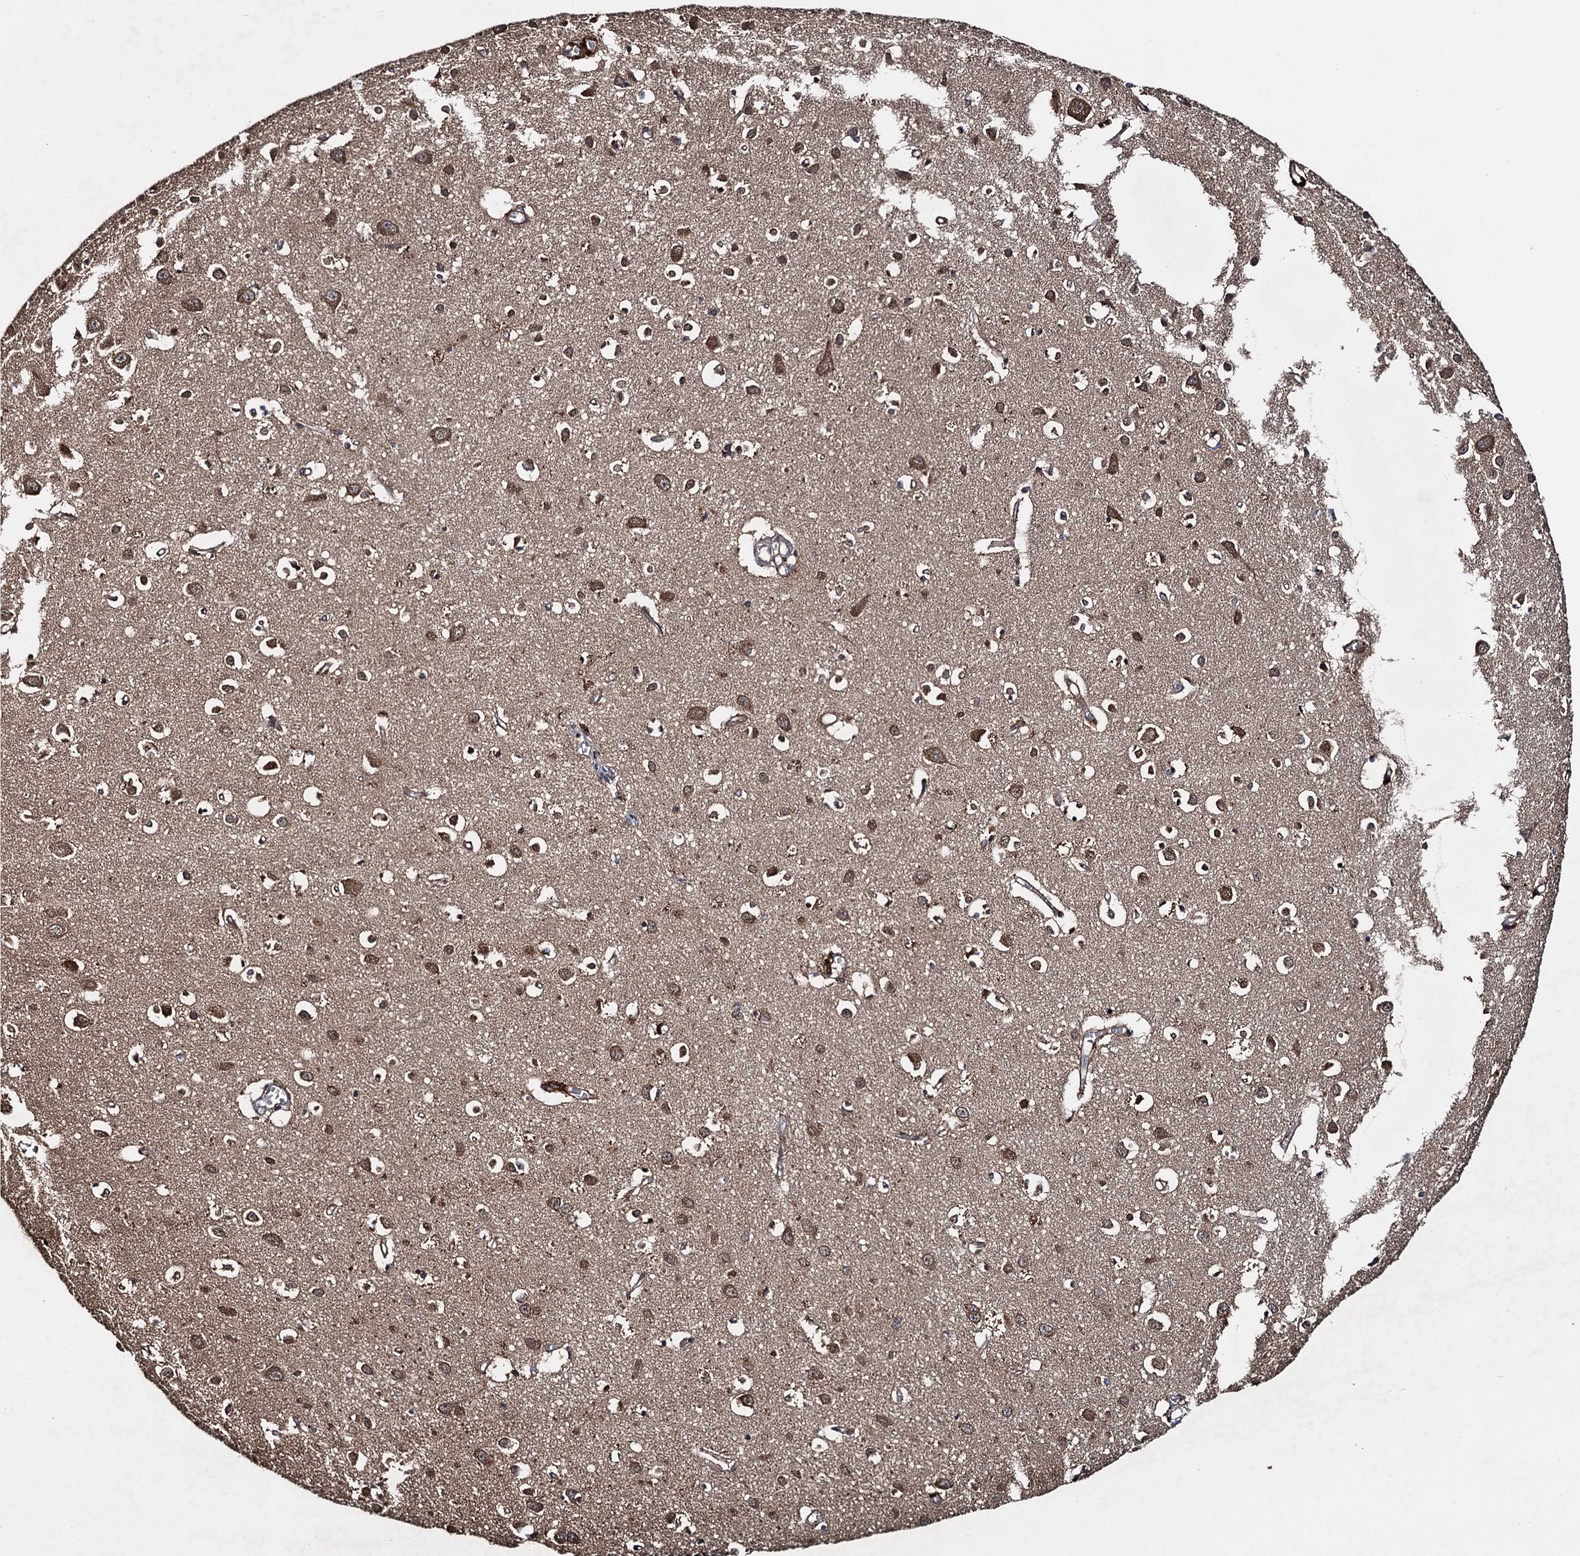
{"staining": {"intensity": "moderate", "quantity": ">75%", "location": "cytoplasmic/membranous"}, "tissue": "cerebral cortex", "cell_type": "Endothelial cells", "image_type": "normal", "snomed": [{"axis": "morphology", "description": "Normal tissue, NOS"}, {"axis": "topography", "description": "Cerebral cortex"}], "caption": "Protein expression analysis of unremarkable human cerebral cortex reveals moderate cytoplasmic/membranous staining in about >75% of endothelial cells.", "gene": "RHOBTB1", "patient": {"sex": "female", "age": 64}}